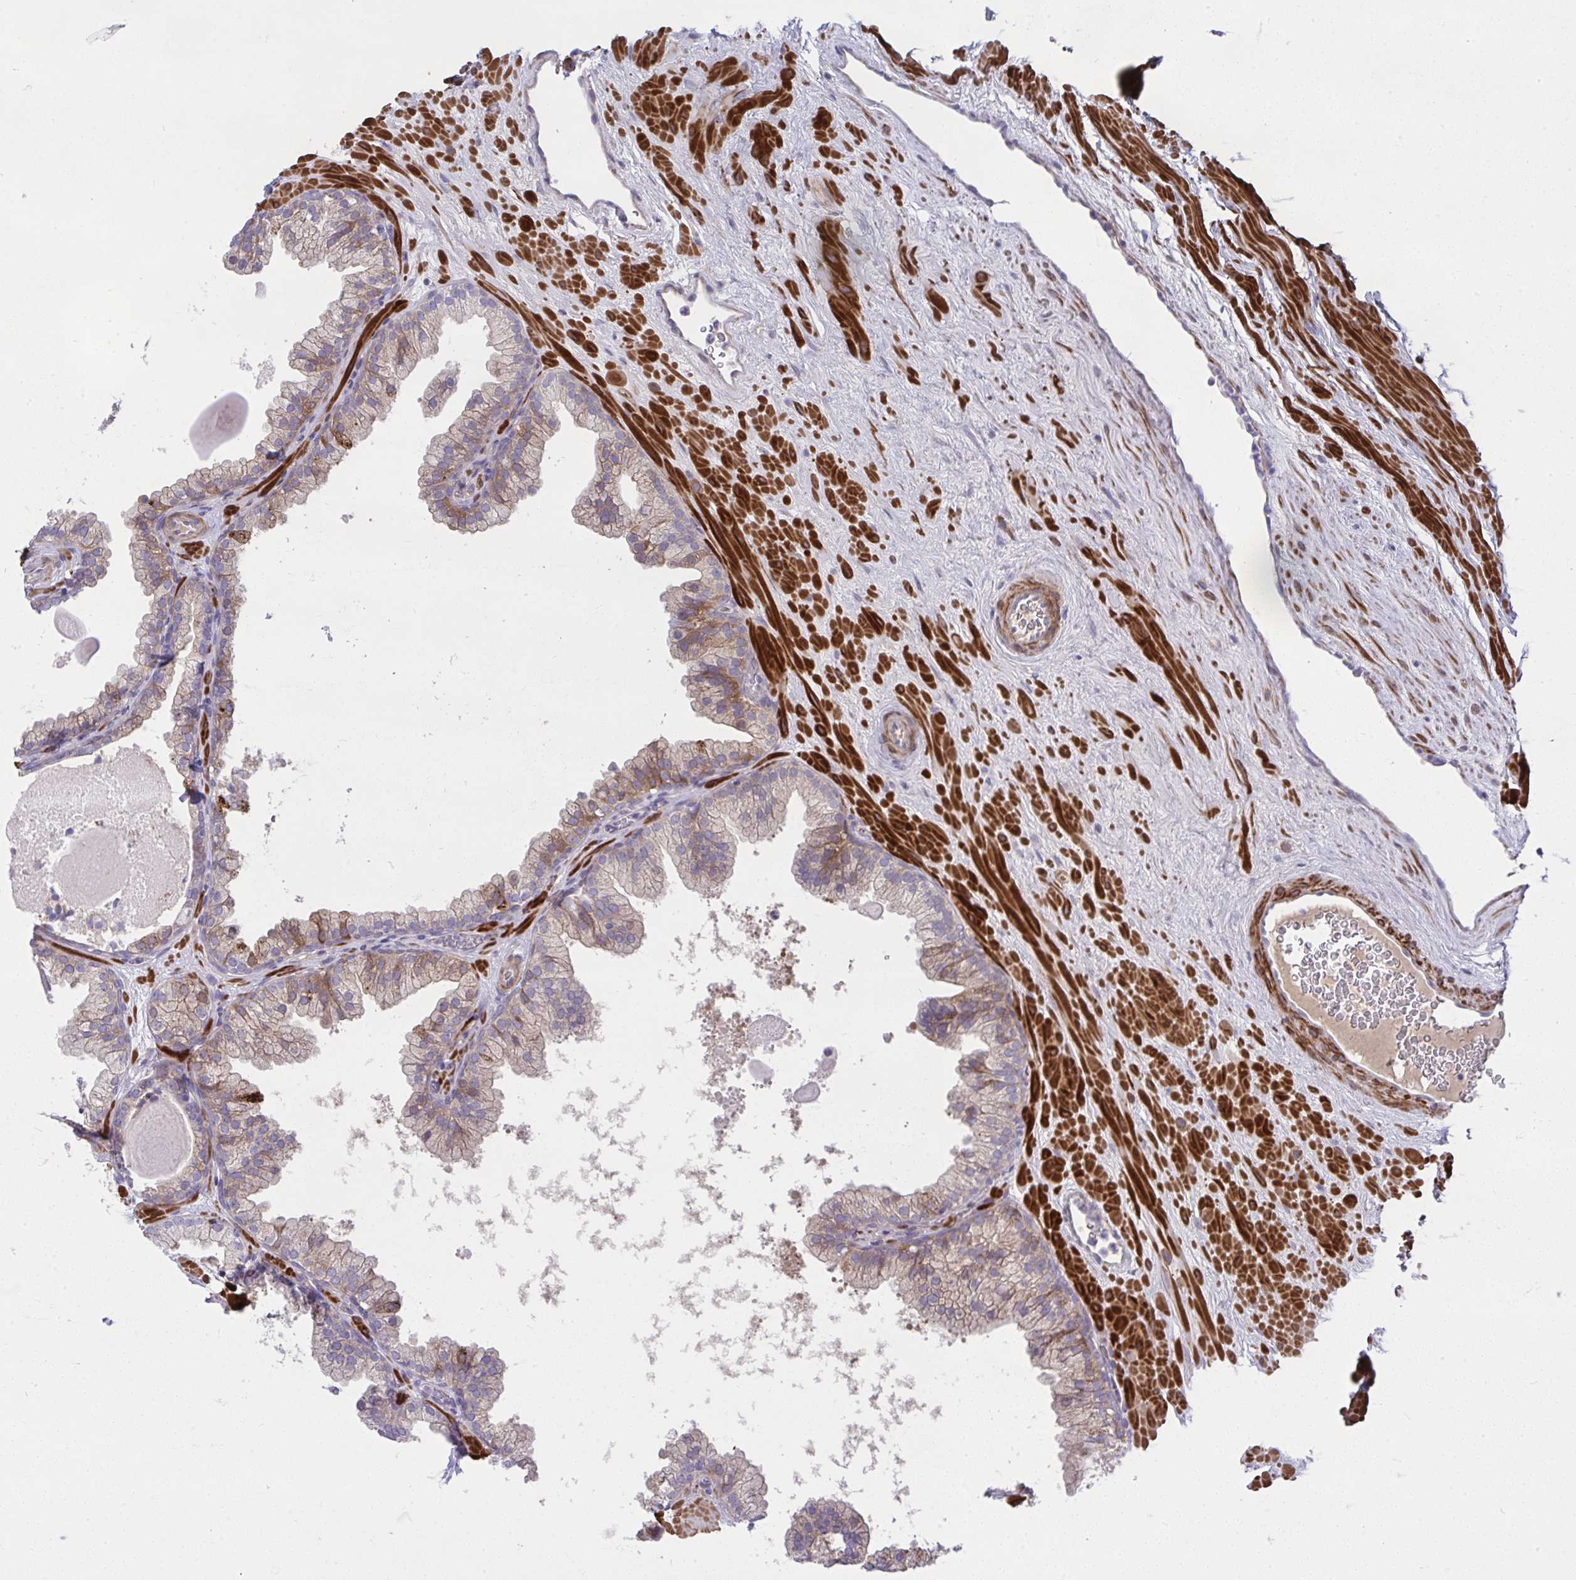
{"staining": {"intensity": "strong", "quantity": "25%-75%", "location": "cytoplasmic/membranous"}, "tissue": "prostate", "cell_type": "Glandular cells", "image_type": "normal", "snomed": [{"axis": "morphology", "description": "Normal tissue, NOS"}, {"axis": "topography", "description": "Prostate"}, {"axis": "topography", "description": "Peripheral nerve tissue"}], "caption": "Immunohistochemical staining of benign prostate displays 25%-75% levels of strong cytoplasmic/membranous protein expression in approximately 25%-75% of glandular cells.", "gene": "PIGZ", "patient": {"sex": "male", "age": 61}}